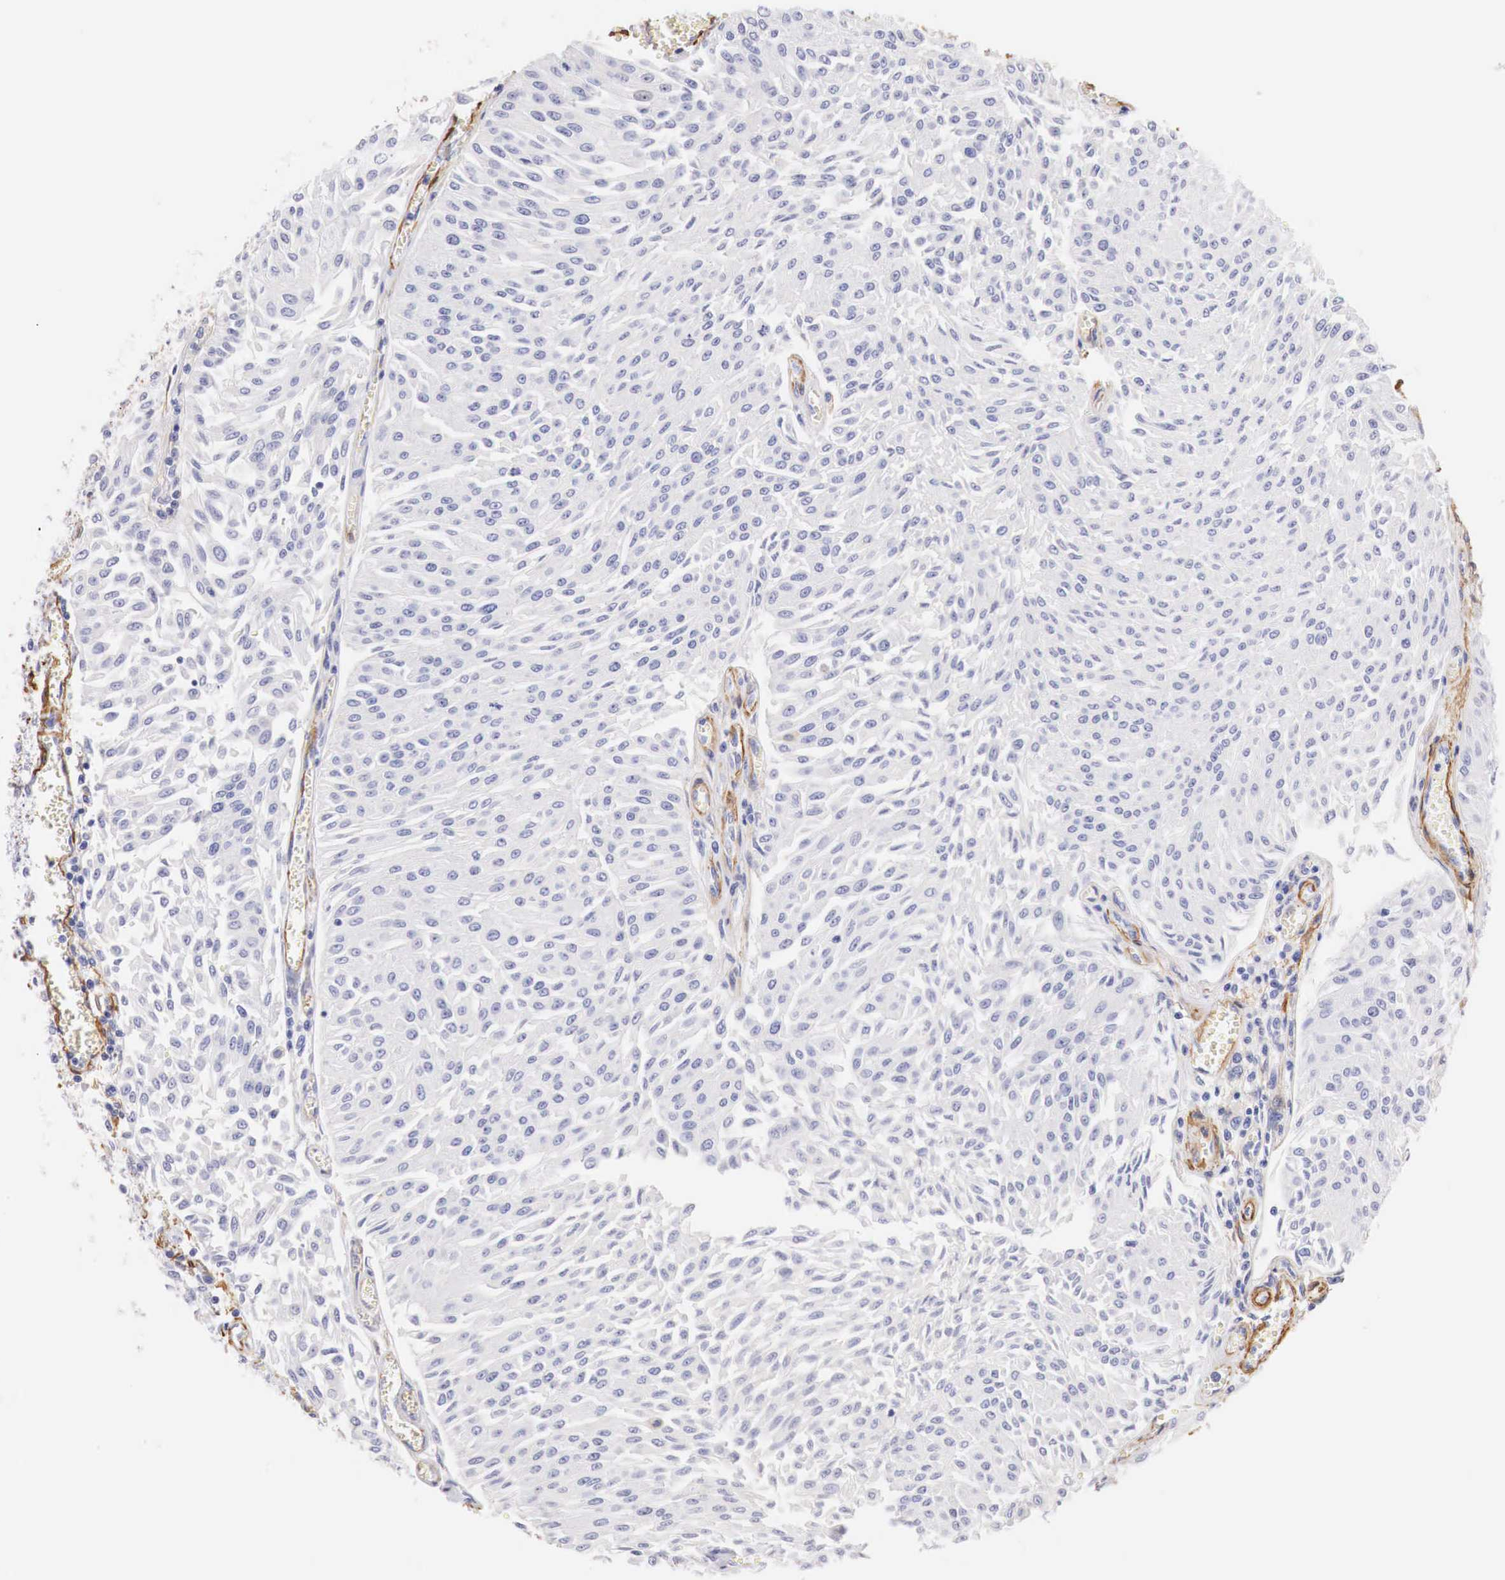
{"staining": {"intensity": "negative", "quantity": "none", "location": "none"}, "tissue": "urothelial cancer", "cell_type": "Tumor cells", "image_type": "cancer", "snomed": [{"axis": "morphology", "description": "Urothelial carcinoma, Low grade"}, {"axis": "topography", "description": "Urinary bladder"}], "caption": "Protein analysis of urothelial cancer reveals no significant expression in tumor cells.", "gene": "TPM1", "patient": {"sex": "male", "age": 86}}